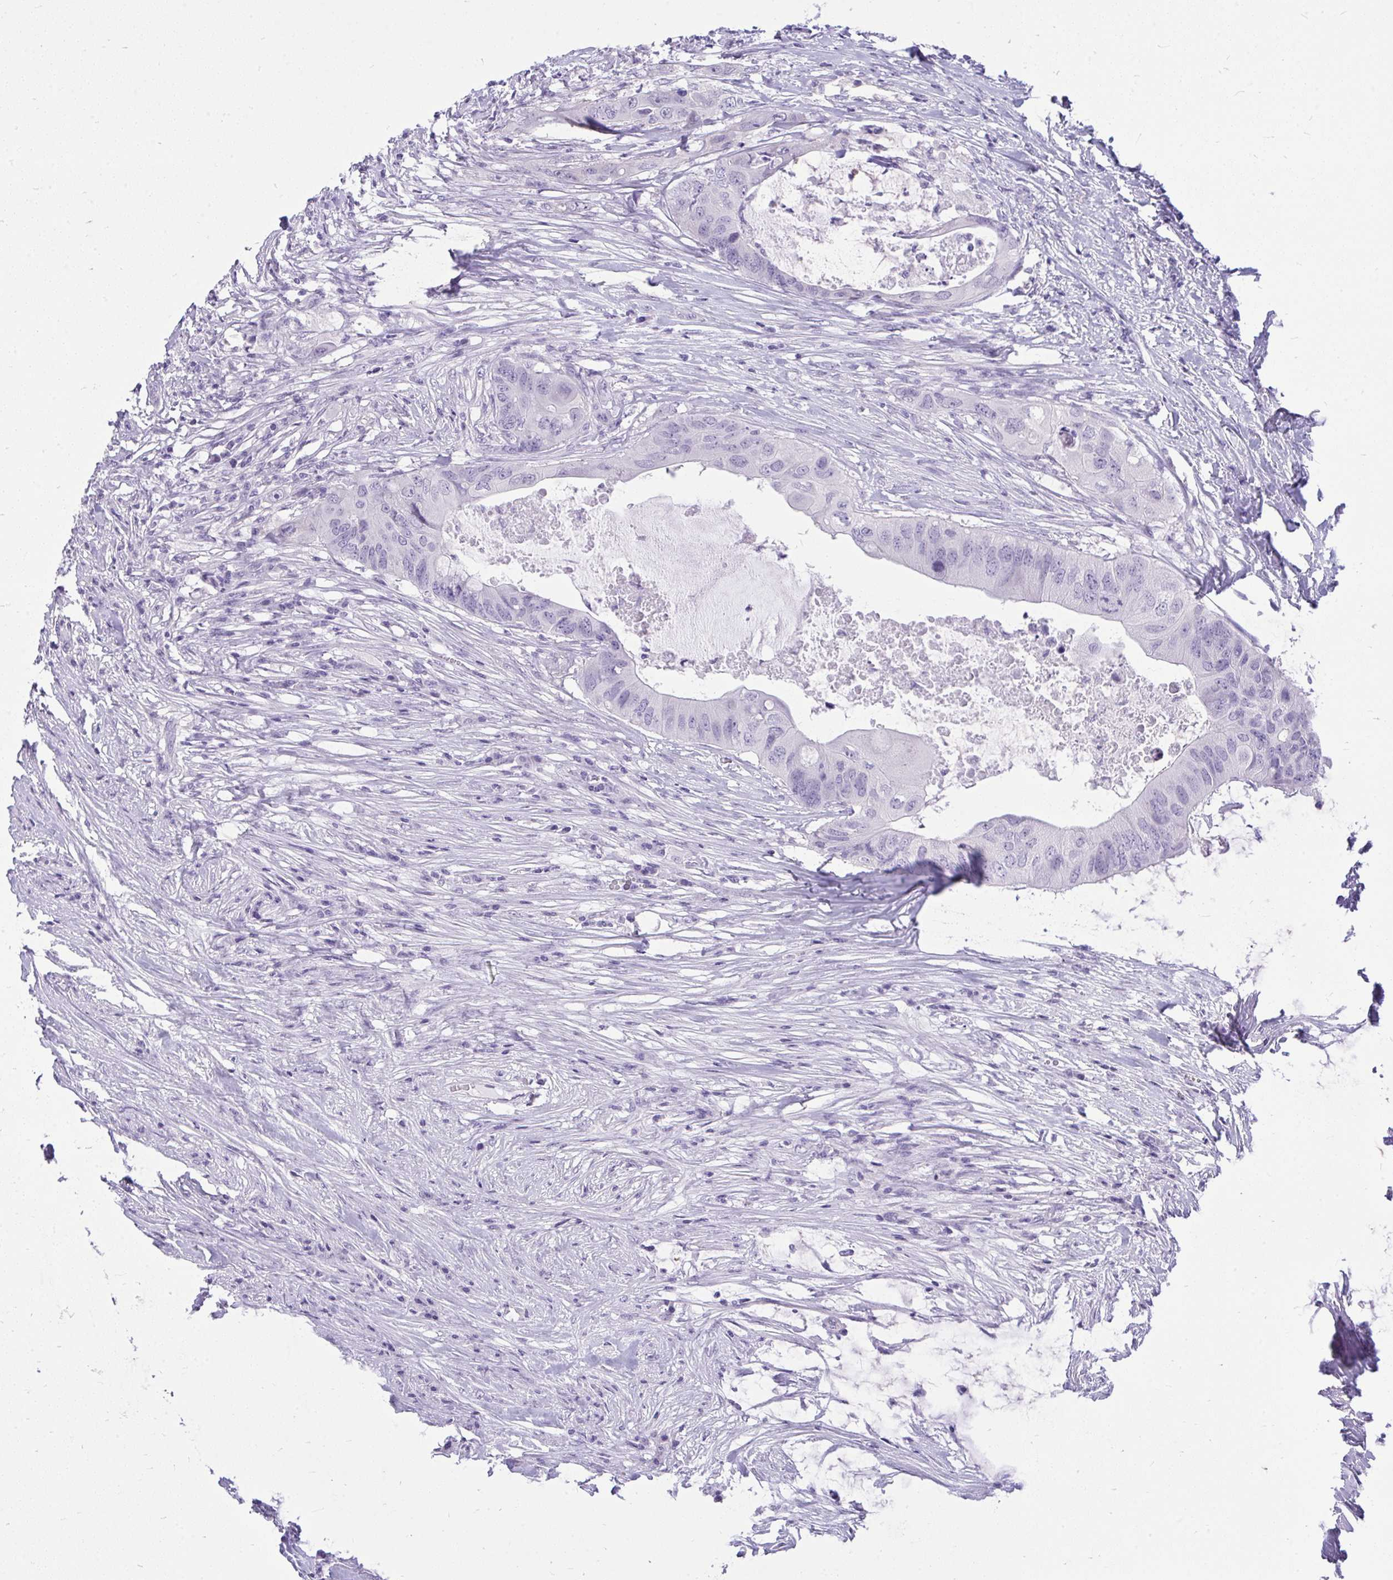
{"staining": {"intensity": "negative", "quantity": "none", "location": "none"}, "tissue": "colorectal cancer", "cell_type": "Tumor cells", "image_type": "cancer", "snomed": [{"axis": "morphology", "description": "Adenocarcinoma, NOS"}, {"axis": "topography", "description": "Colon"}], "caption": "Human colorectal adenocarcinoma stained for a protein using IHC displays no expression in tumor cells.", "gene": "PRM2", "patient": {"sex": "male", "age": 71}}